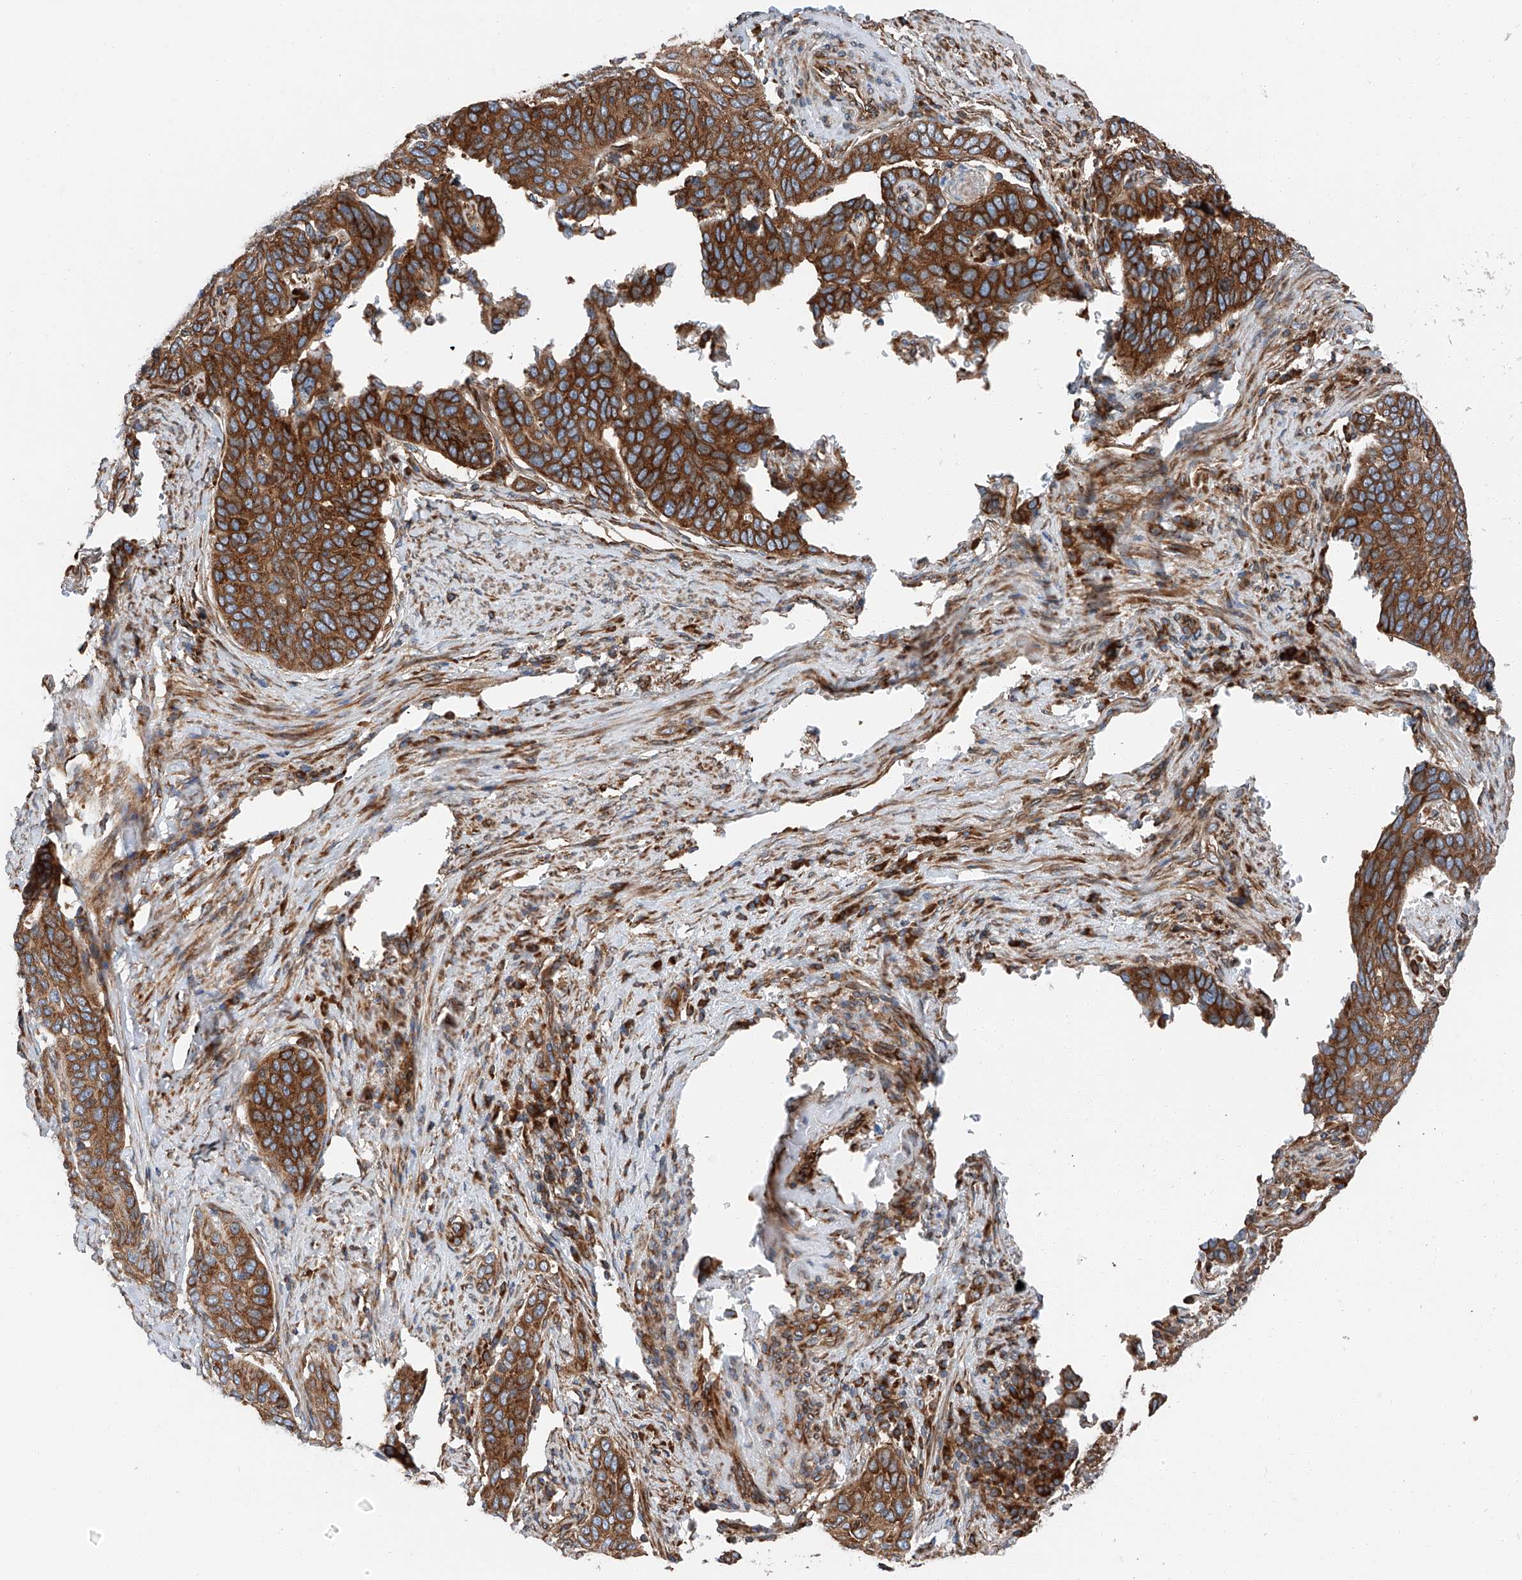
{"staining": {"intensity": "strong", "quantity": ">75%", "location": "cytoplasmic/membranous"}, "tissue": "cervical cancer", "cell_type": "Tumor cells", "image_type": "cancer", "snomed": [{"axis": "morphology", "description": "Squamous cell carcinoma, NOS"}, {"axis": "topography", "description": "Cervix"}], "caption": "High-magnification brightfield microscopy of cervical squamous cell carcinoma stained with DAB (brown) and counterstained with hematoxylin (blue). tumor cells exhibit strong cytoplasmic/membranous staining is identified in approximately>75% of cells.", "gene": "ZC3H15", "patient": {"sex": "female", "age": 60}}